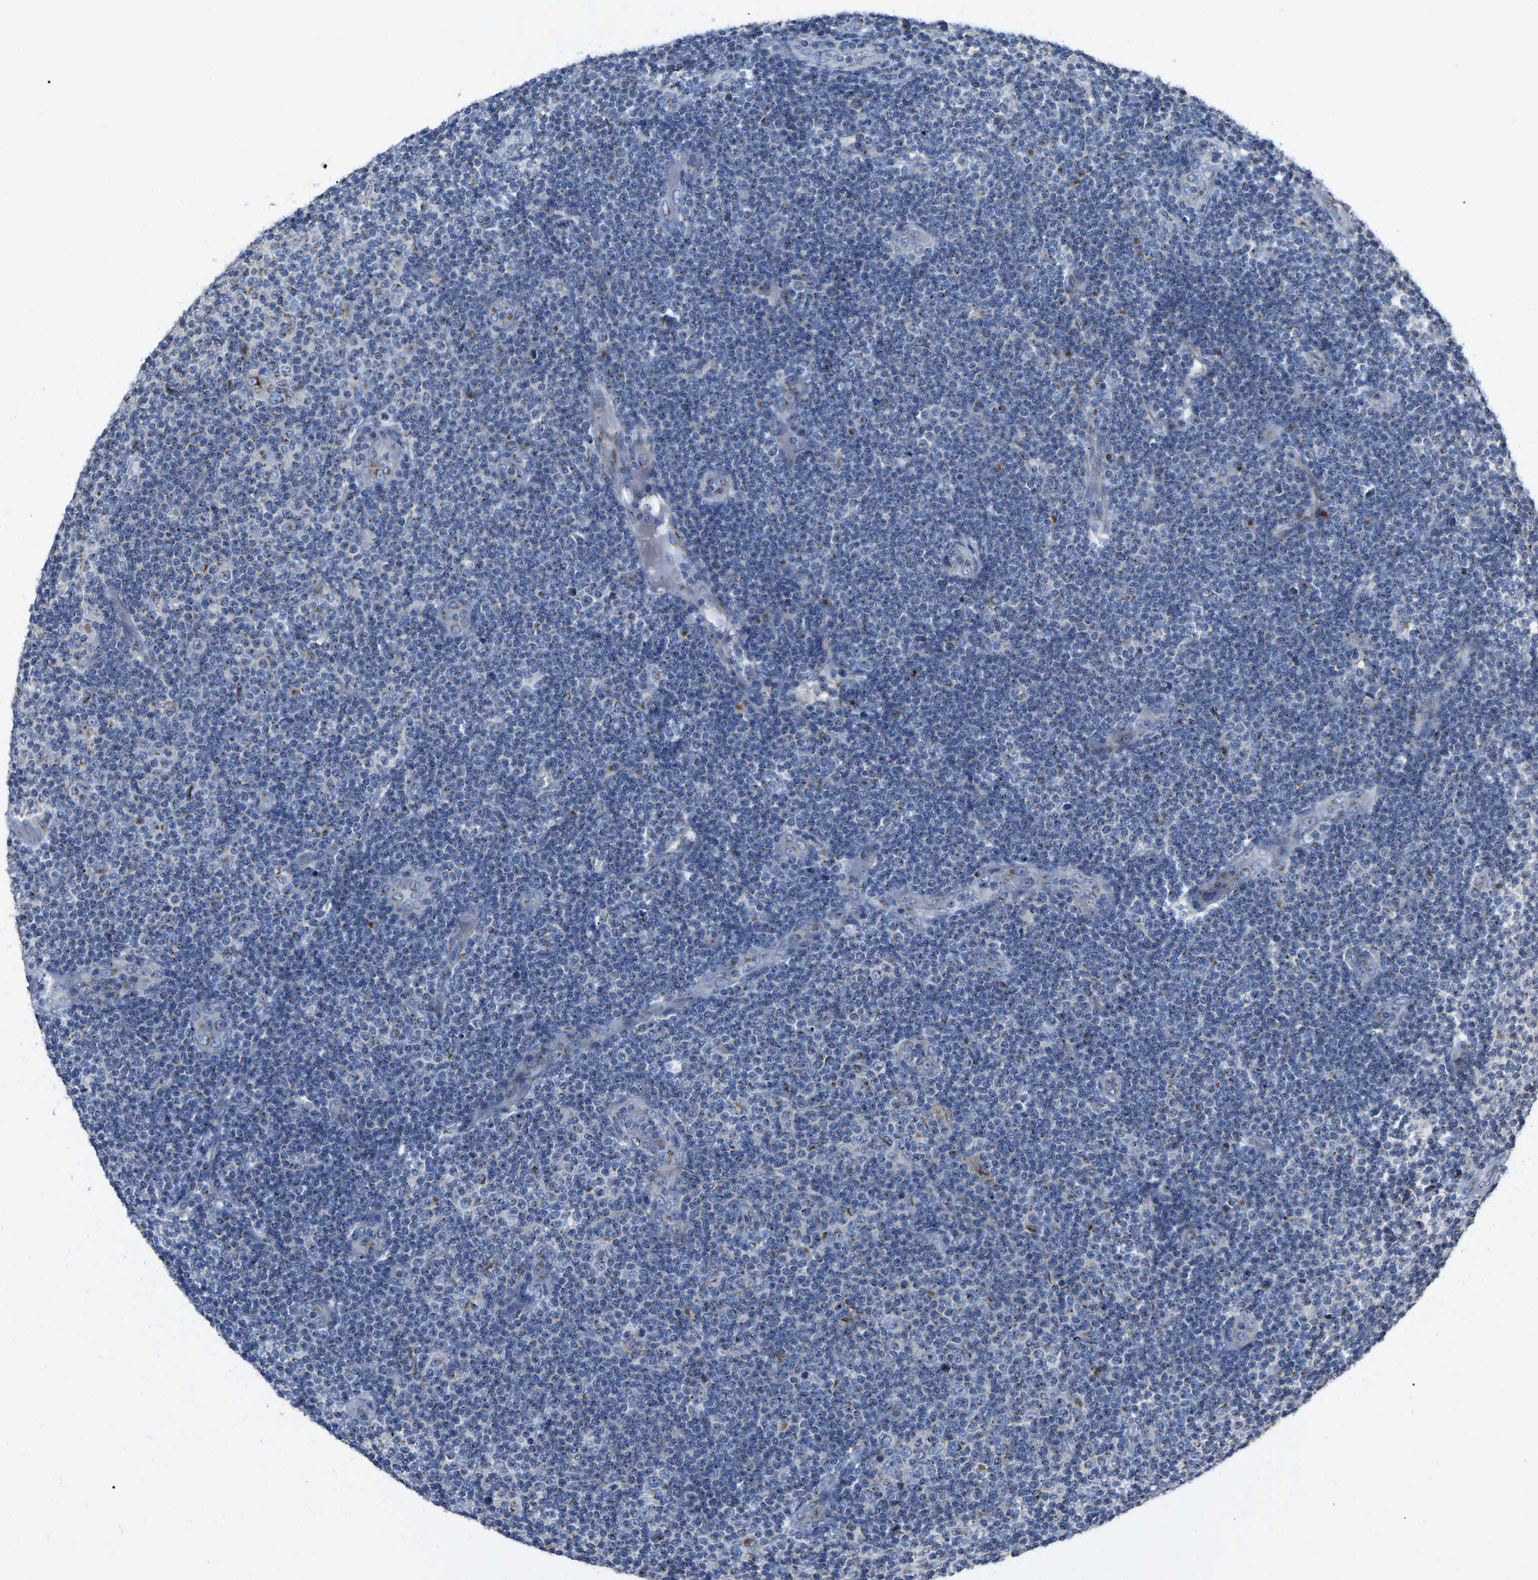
{"staining": {"intensity": "weak", "quantity": "<25%", "location": "cytoplasmic/membranous"}, "tissue": "lymphoma", "cell_type": "Tumor cells", "image_type": "cancer", "snomed": [{"axis": "morphology", "description": "Malignant lymphoma, non-Hodgkin's type, Low grade"}, {"axis": "topography", "description": "Lymph node"}], "caption": "High magnification brightfield microscopy of malignant lymphoma, non-Hodgkin's type (low-grade) stained with DAB (3,3'-diaminobenzidine) (brown) and counterstained with hematoxylin (blue): tumor cells show no significant expression. Brightfield microscopy of IHC stained with DAB (brown) and hematoxylin (blue), captured at high magnification.", "gene": "CANT1", "patient": {"sex": "male", "age": 83}}